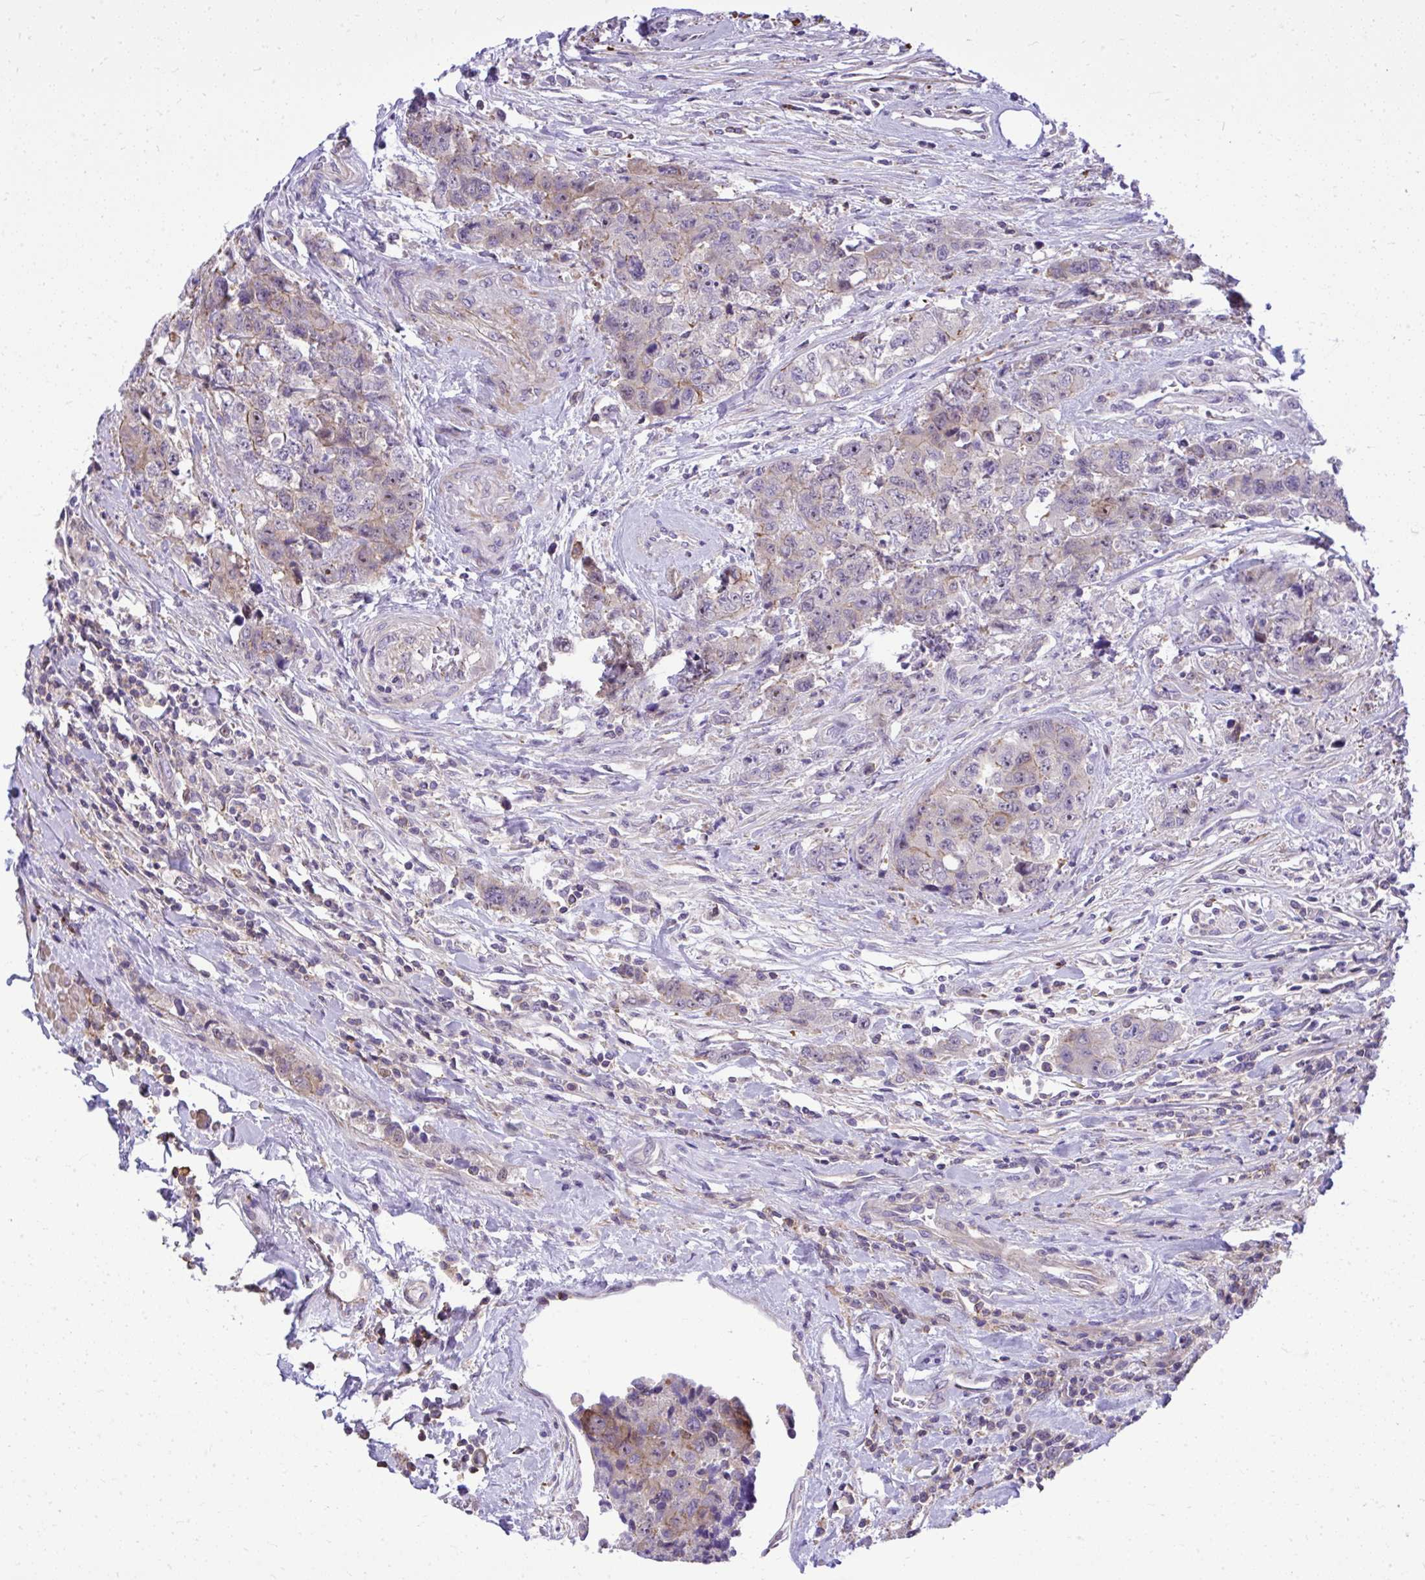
{"staining": {"intensity": "weak", "quantity": "25%-75%", "location": "cytoplasmic/membranous"}, "tissue": "urothelial cancer", "cell_type": "Tumor cells", "image_type": "cancer", "snomed": [{"axis": "morphology", "description": "Urothelial carcinoma, High grade"}, {"axis": "topography", "description": "Urinary bladder"}], "caption": "Immunohistochemical staining of human urothelial carcinoma (high-grade) exhibits low levels of weak cytoplasmic/membranous staining in approximately 25%-75% of tumor cells.", "gene": "GRK4", "patient": {"sex": "female", "age": 78}}